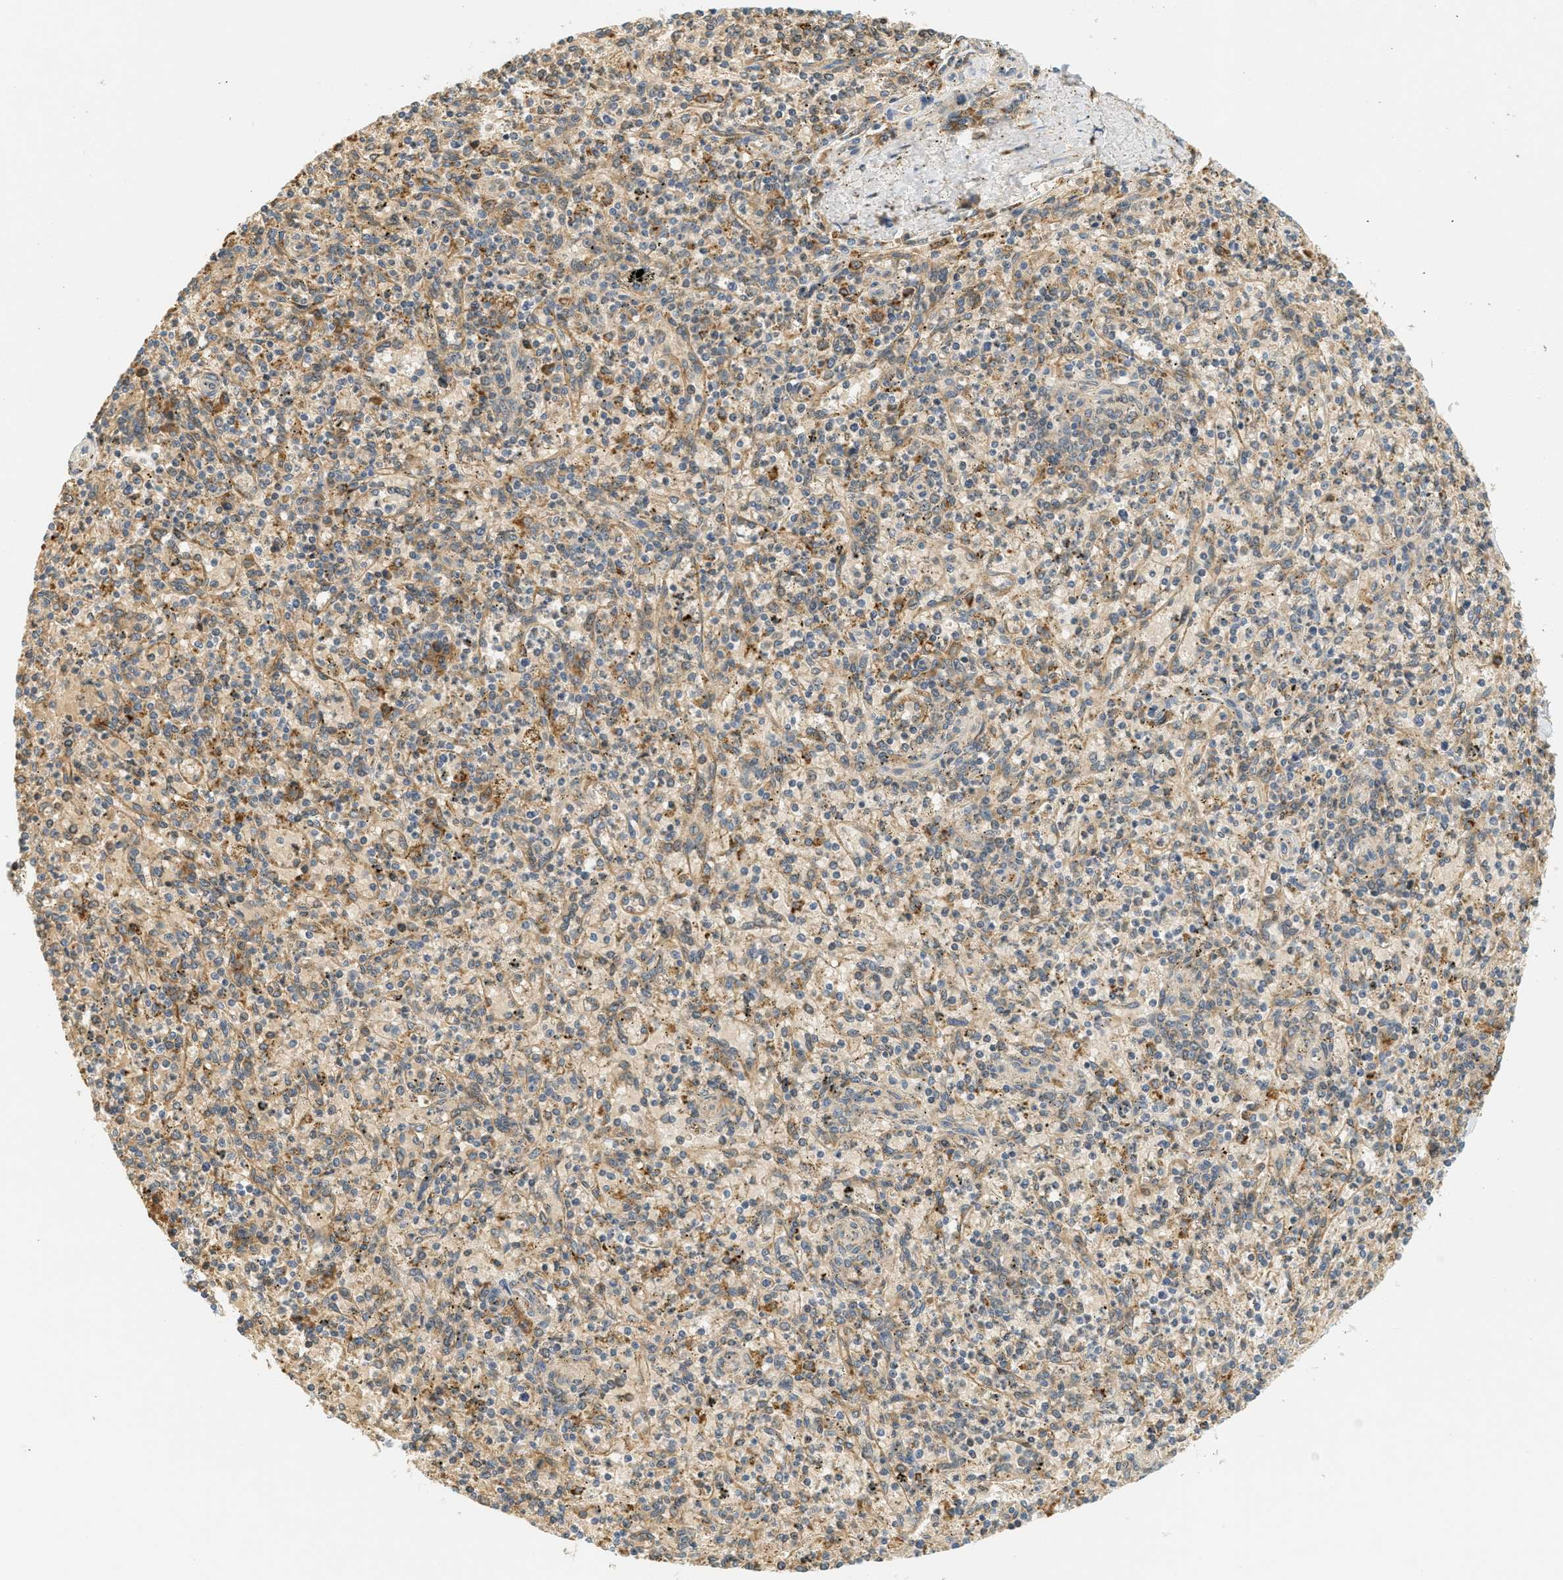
{"staining": {"intensity": "weak", "quantity": "25%-75%", "location": "cytoplasmic/membranous"}, "tissue": "spleen", "cell_type": "Cells in red pulp", "image_type": "normal", "snomed": [{"axis": "morphology", "description": "Normal tissue, NOS"}, {"axis": "topography", "description": "Spleen"}], "caption": "Immunohistochemistry (IHC) (DAB (3,3'-diaminobenzidine)) staining of unremarkable human spleen reveals weak cytoplasmic/membranous protein expression in about 25%-75% of cells in red pulp. (DAB IHC, brown staining for protein, blue staining for nuclei).", "gene": "PDK1", "patient": {"sex": "male", "age": 72}}